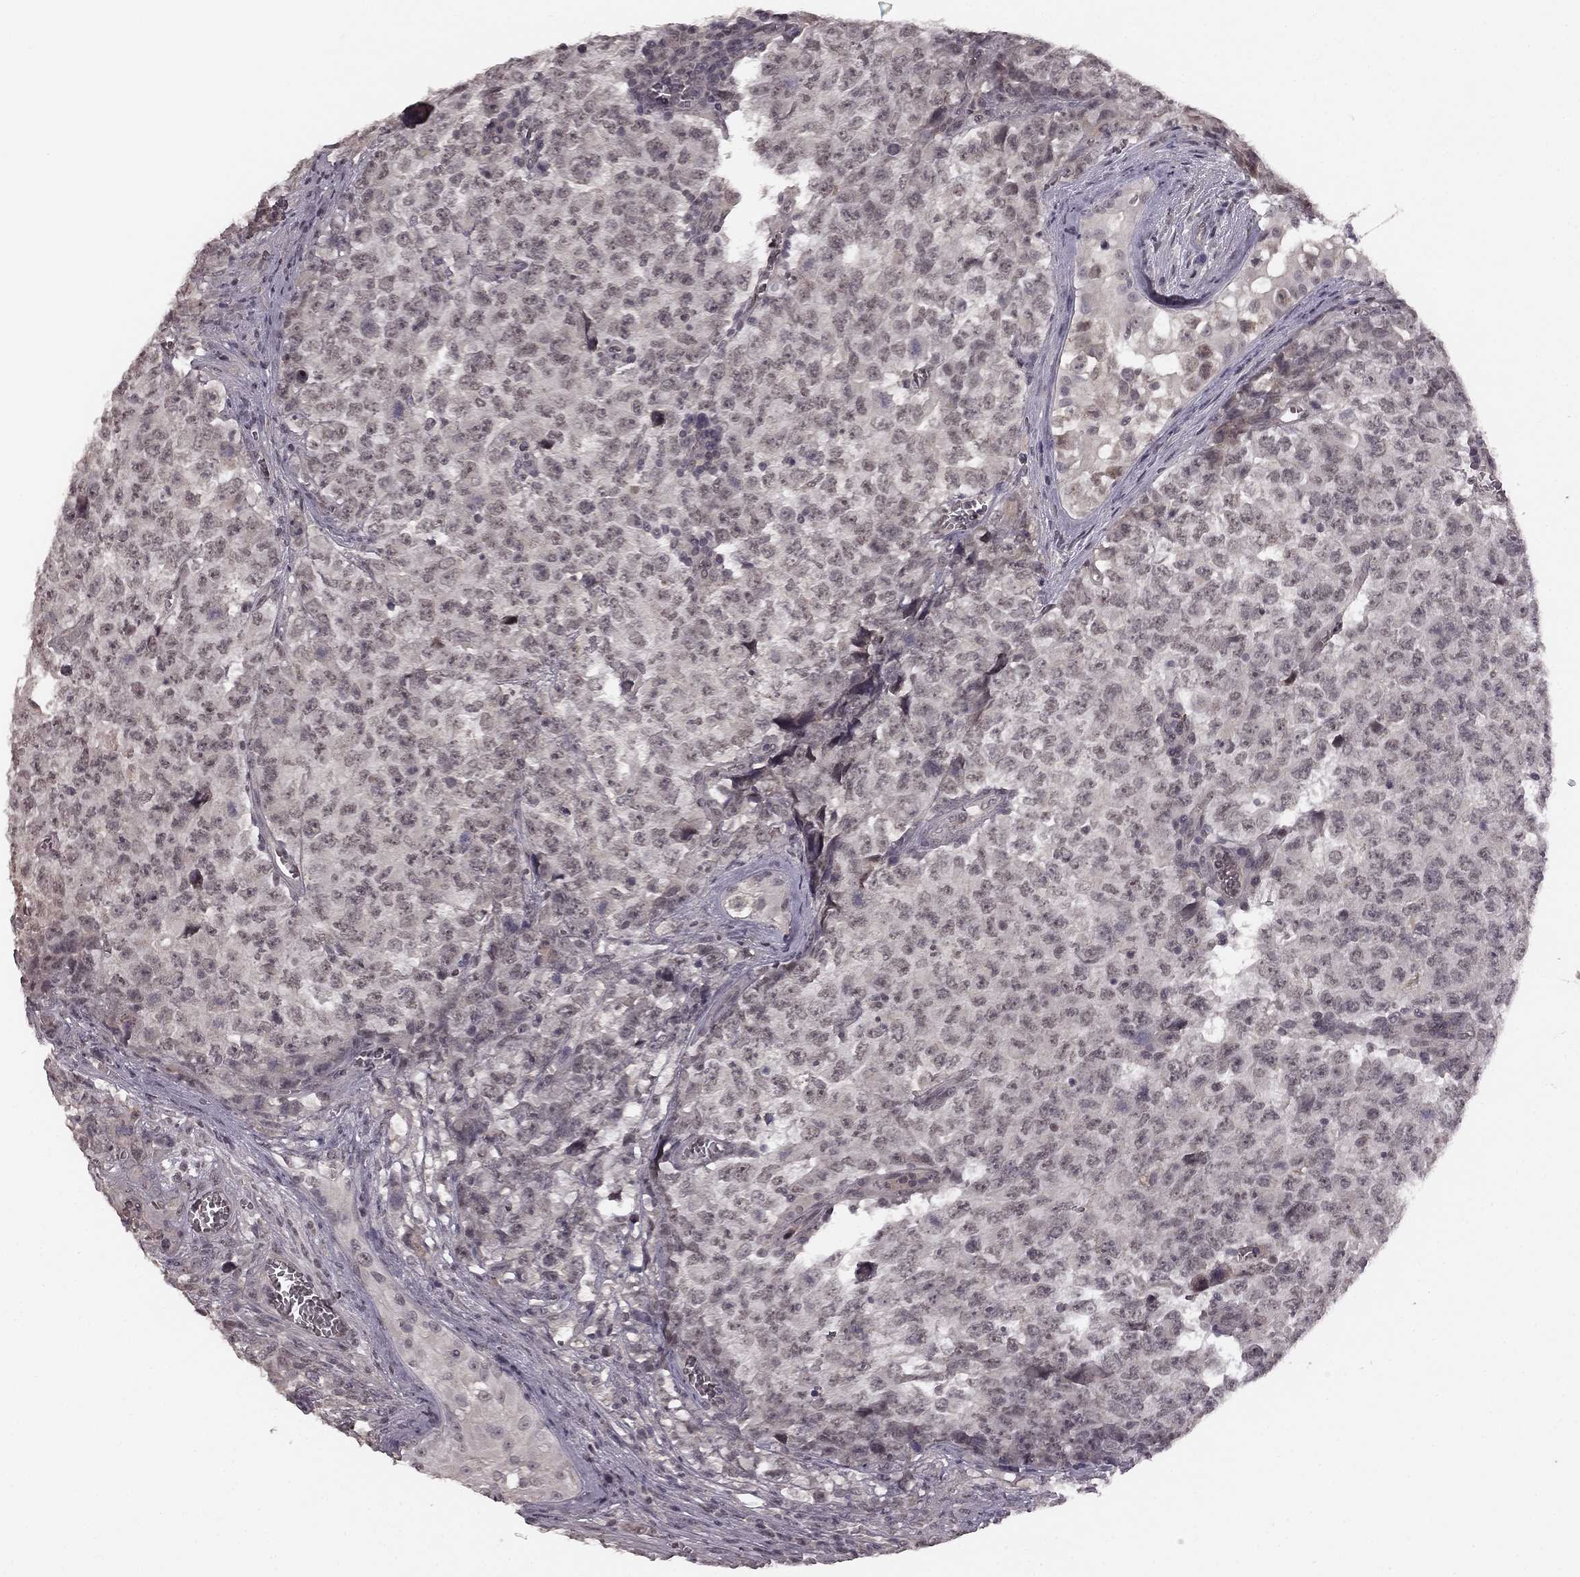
{"staining": {"intensity": "negative", "quantity": "none", "location": "none"}, "tissue": "testis cancer", "cell_type": "Tumor cells", "image_type": "cancer", "snomed": [{"axis": "morphology", "description": "Carcinoma, Embryonal, NOS"}, {"axis": "topography", "description": "Testis"}], "caption": "Immunohistochemistry image of human testis cancer stained for a protein (brown), which exhibits no expression in tumor cells.", "gene": "HCN4", "patient": {"sex": "male", "age": 23}}